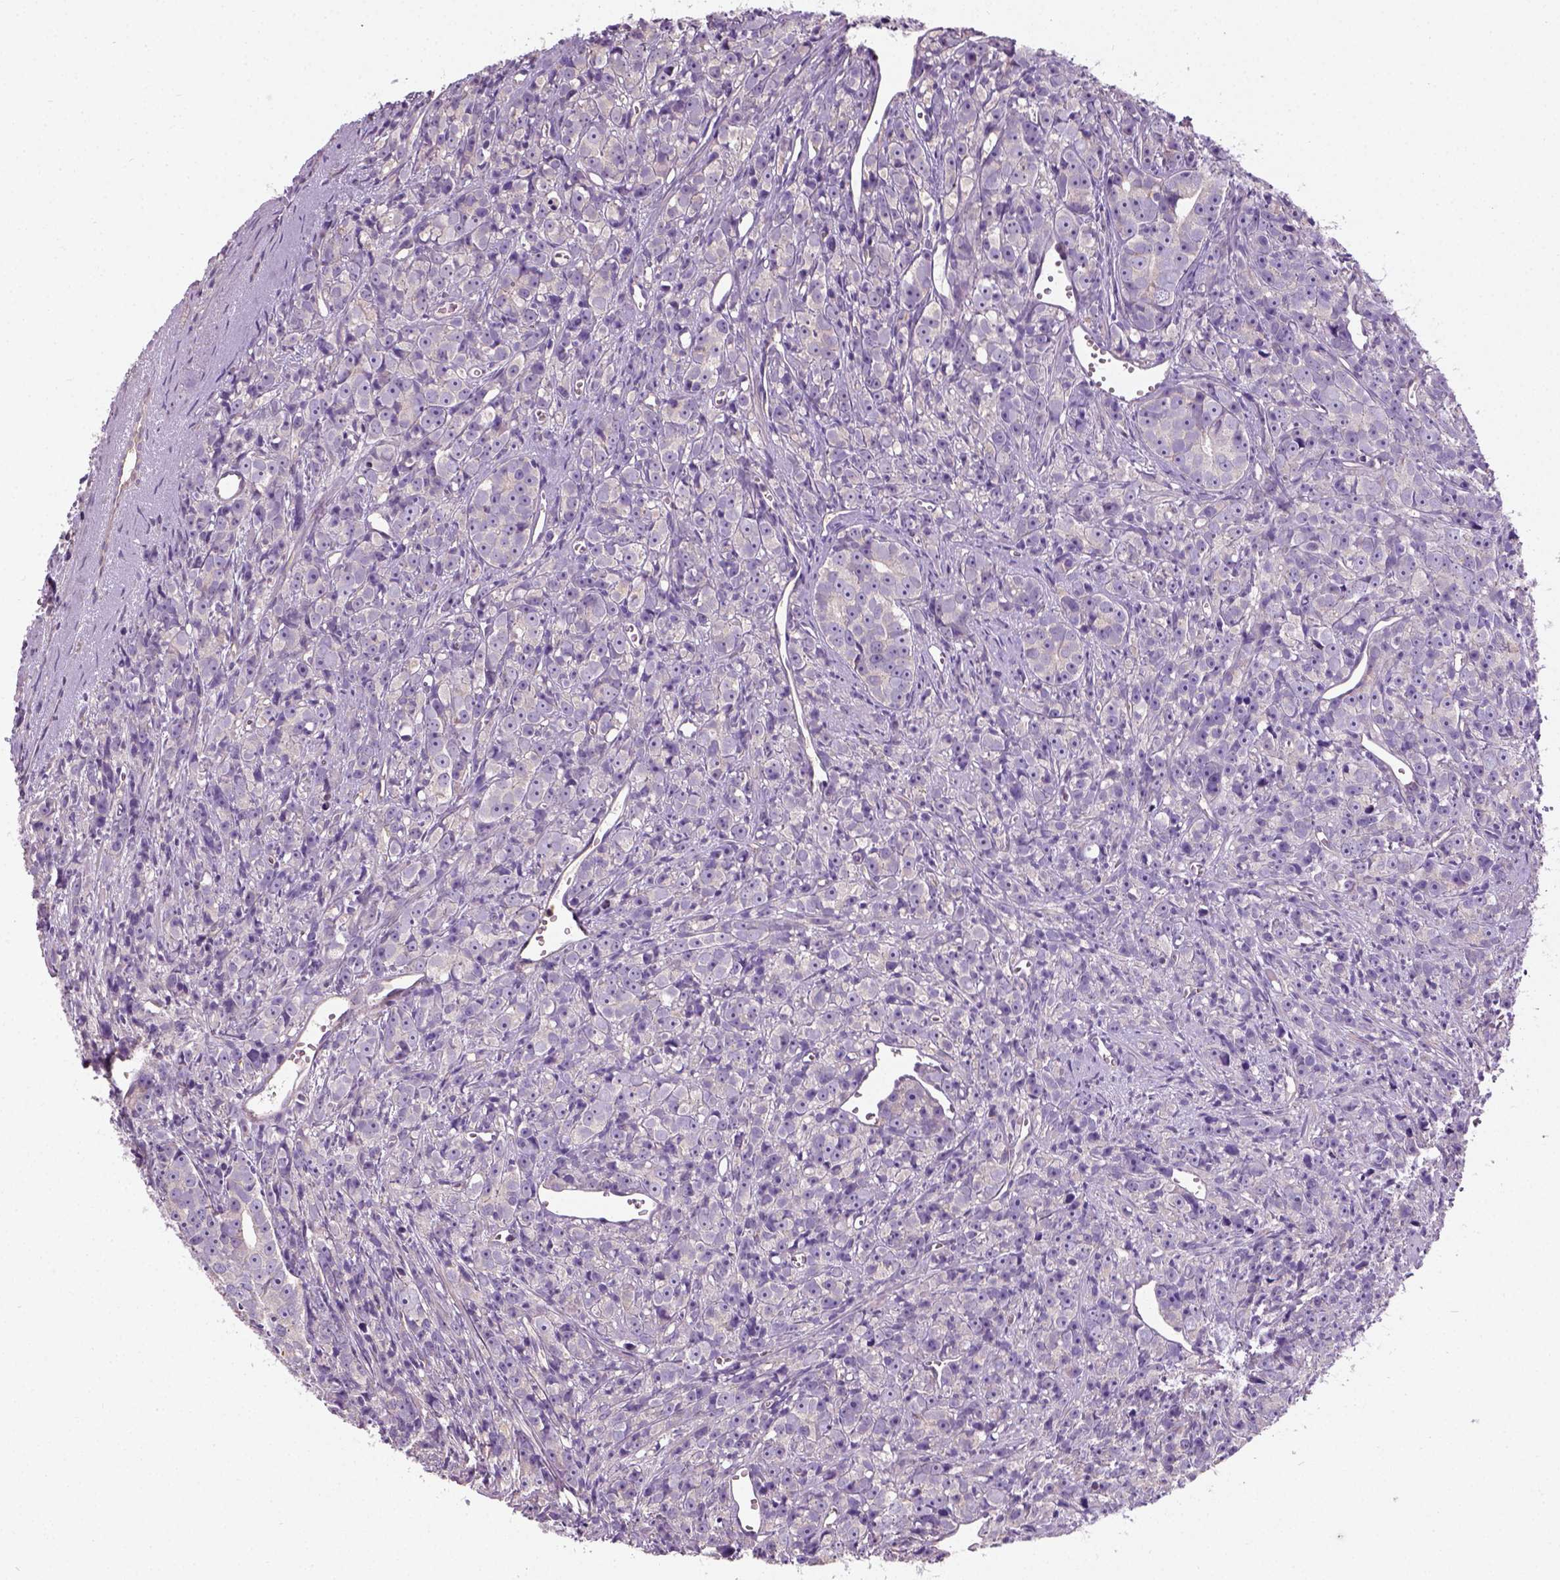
{"staining": {"intensity": "weak", "quantity": "<25%", "location": "cytoplasmic/membranous"}, "tissue": "prostate cancer", "cell_type": "Tumor cells", "image_type": "cancer", "snomed": [{"axis": "morphology", "description": "Adenocarcinoma, High grade"}, {"axis": "topography", "description": "Prostate"}], "caption": "Prostate cancer was stained to show a protein in brown. There is no significant staining in tumor cells.", "gene": "CRACR2A", "patient": {"sex": "male", "age": 77}}